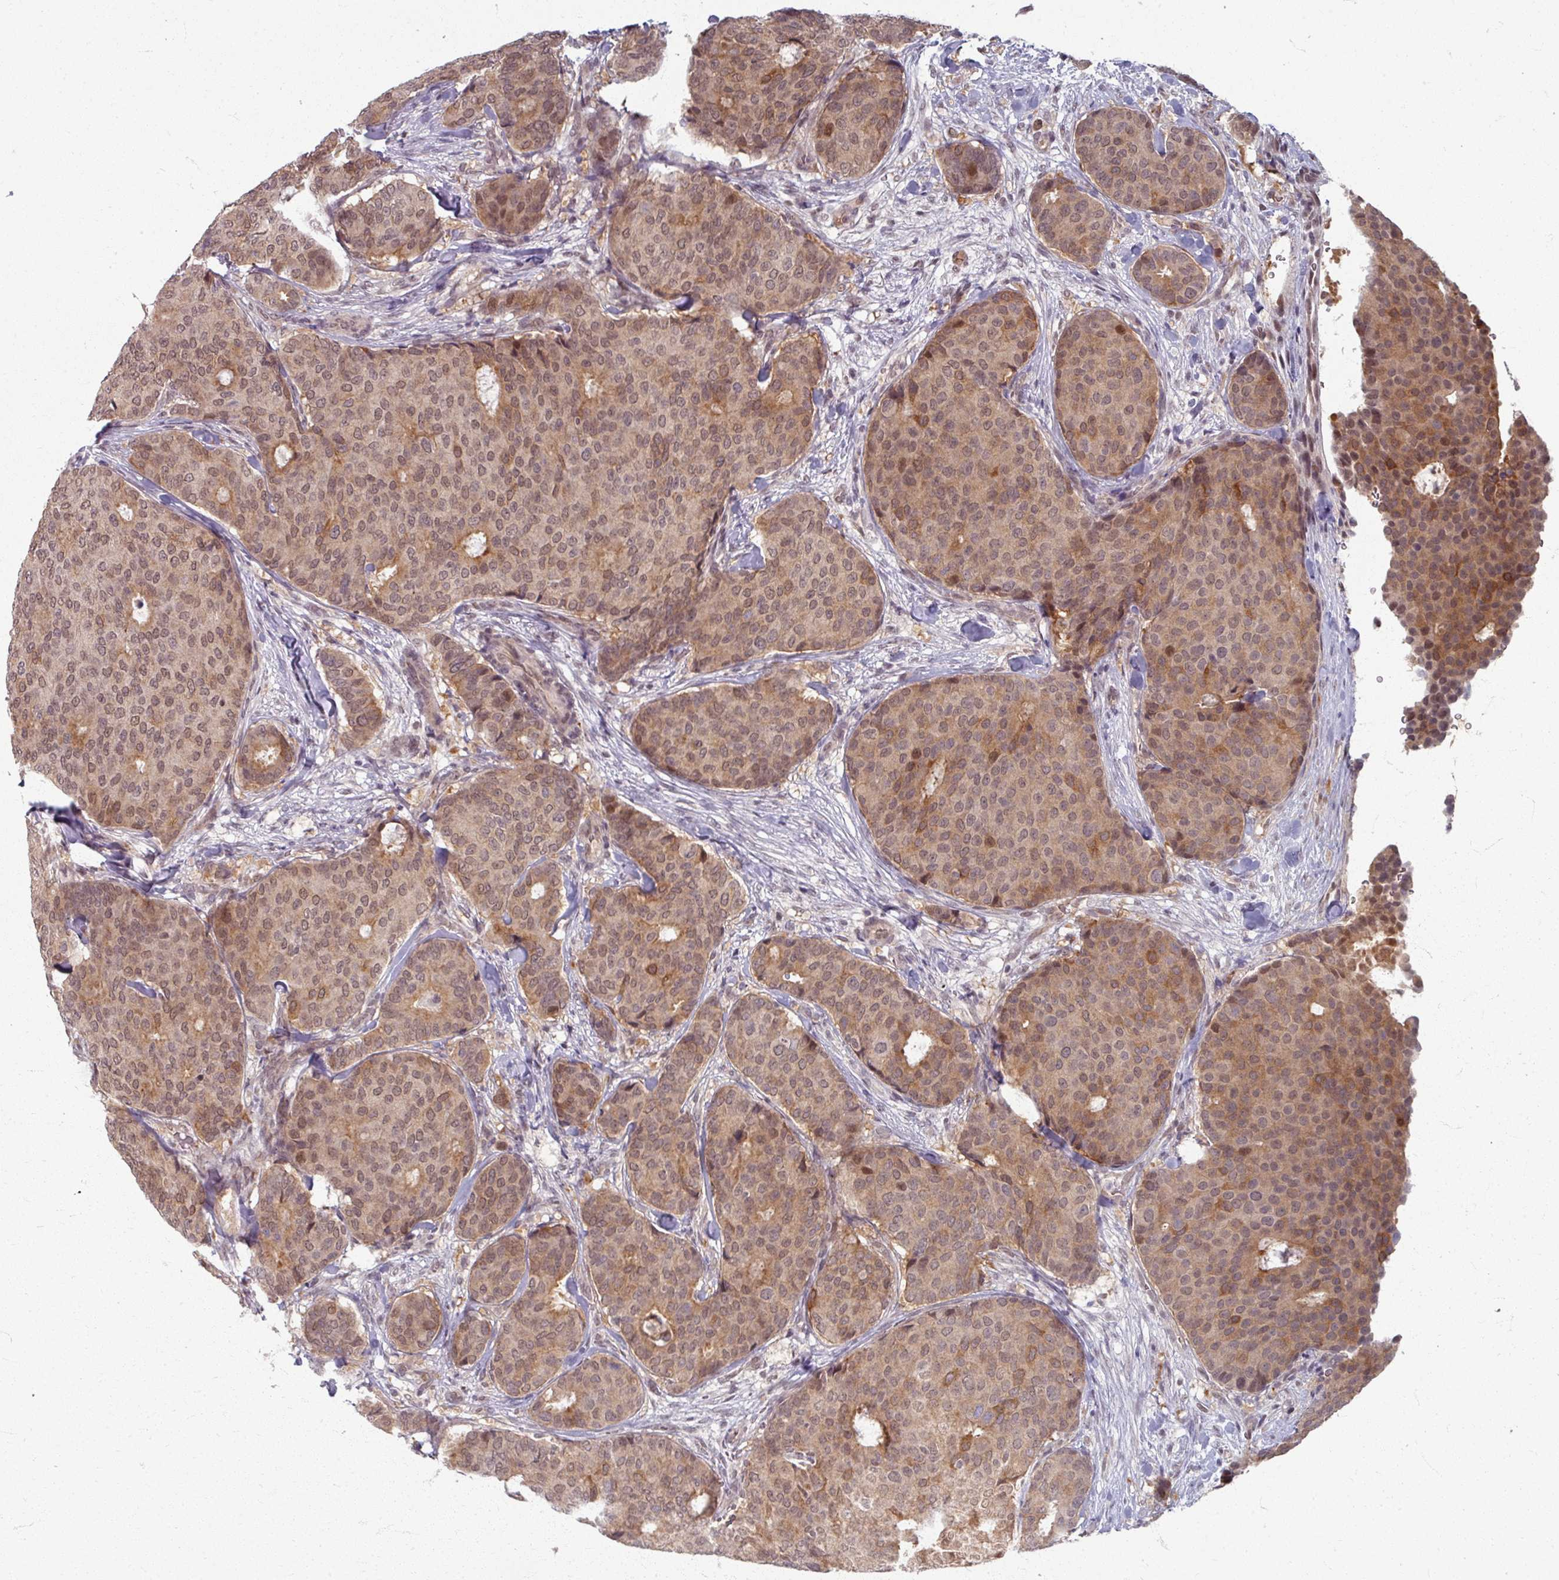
{"staining": {"intensity": "moderate", "quantity": ">75%", "location": "cytoplasmic/membranous,nuclear"}, "tissue": "breast cancer", "cell_type": "Tumor cells", "image_type": "cancer", "snomed": [{"axis": "morphology", "description": "Duct carcinoma"}, {"axis": "topography", "description": "Breast"}], "caption": "The image demonstrates staining of breast infiltrating ductal carcinoma, revealing moderate cytoplasmic/membranous and nuclear protein positivity (brown color) within tumor cells. (DAB = brown stain, brightfield microscopy at high magnification).", "gene": "KLC3", "patient": {"sex": "female", "age": 75}}